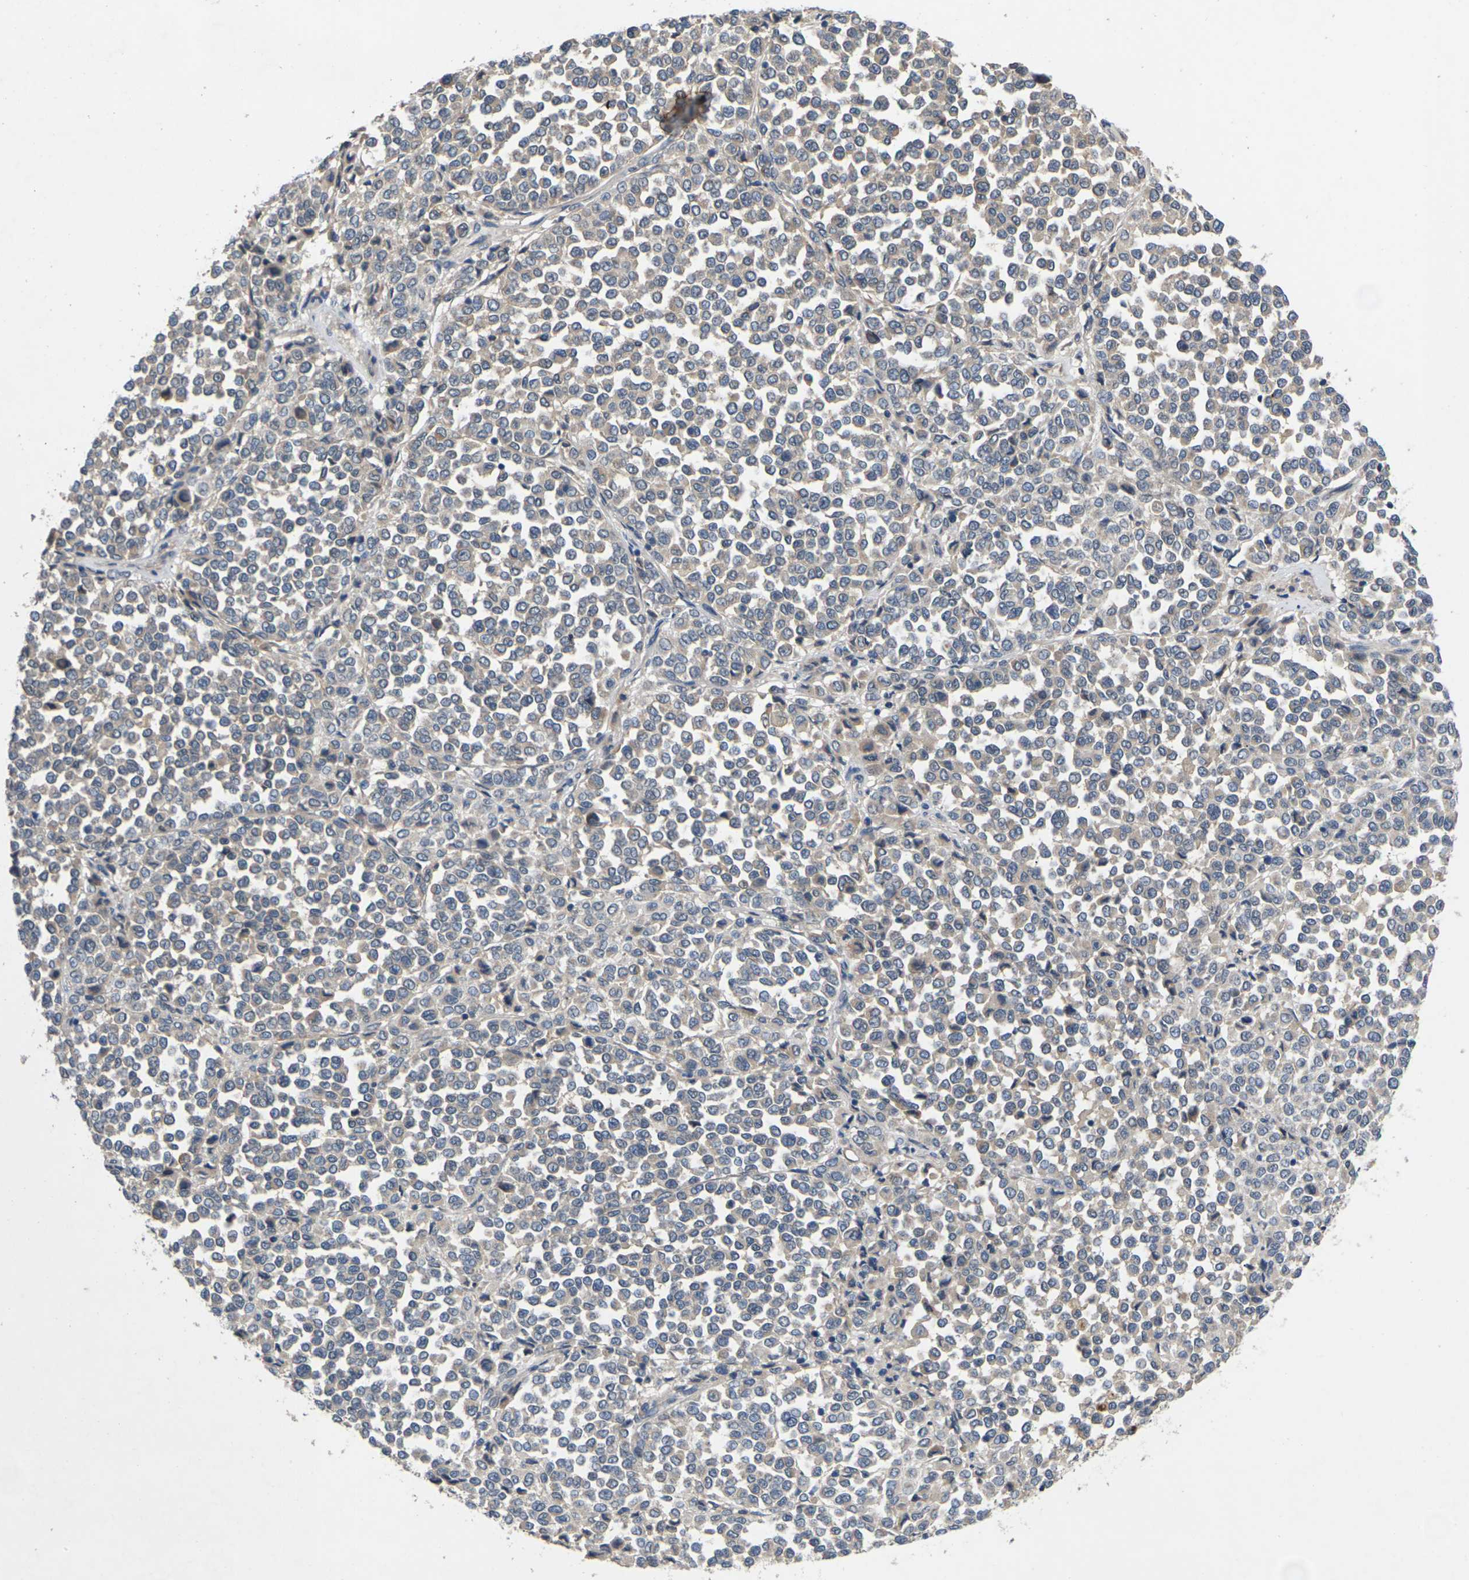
{"staining": {"intensity": "negative", "quantity": "none", "location": "none"}, "tissue": "melanoma", "cell_type": "Tumor cells", "image_type": "cancer", "snomed": [{"axis": "morphology", "description": "Malignant melanoma, Metastatic site"}, {"axis": "topography", "description": "Pancreas"}], "caption": "An IHC histopathology image of malignant melanoma (metastatic site) is shown. There is no staining in tumor cells of malignant melanoma (metastatic site). (Immunohistochemistry, brightfield microscopy, high magnification).", "gene": "SLC2A2", "patient": {"sex": "female", "age": 30}}